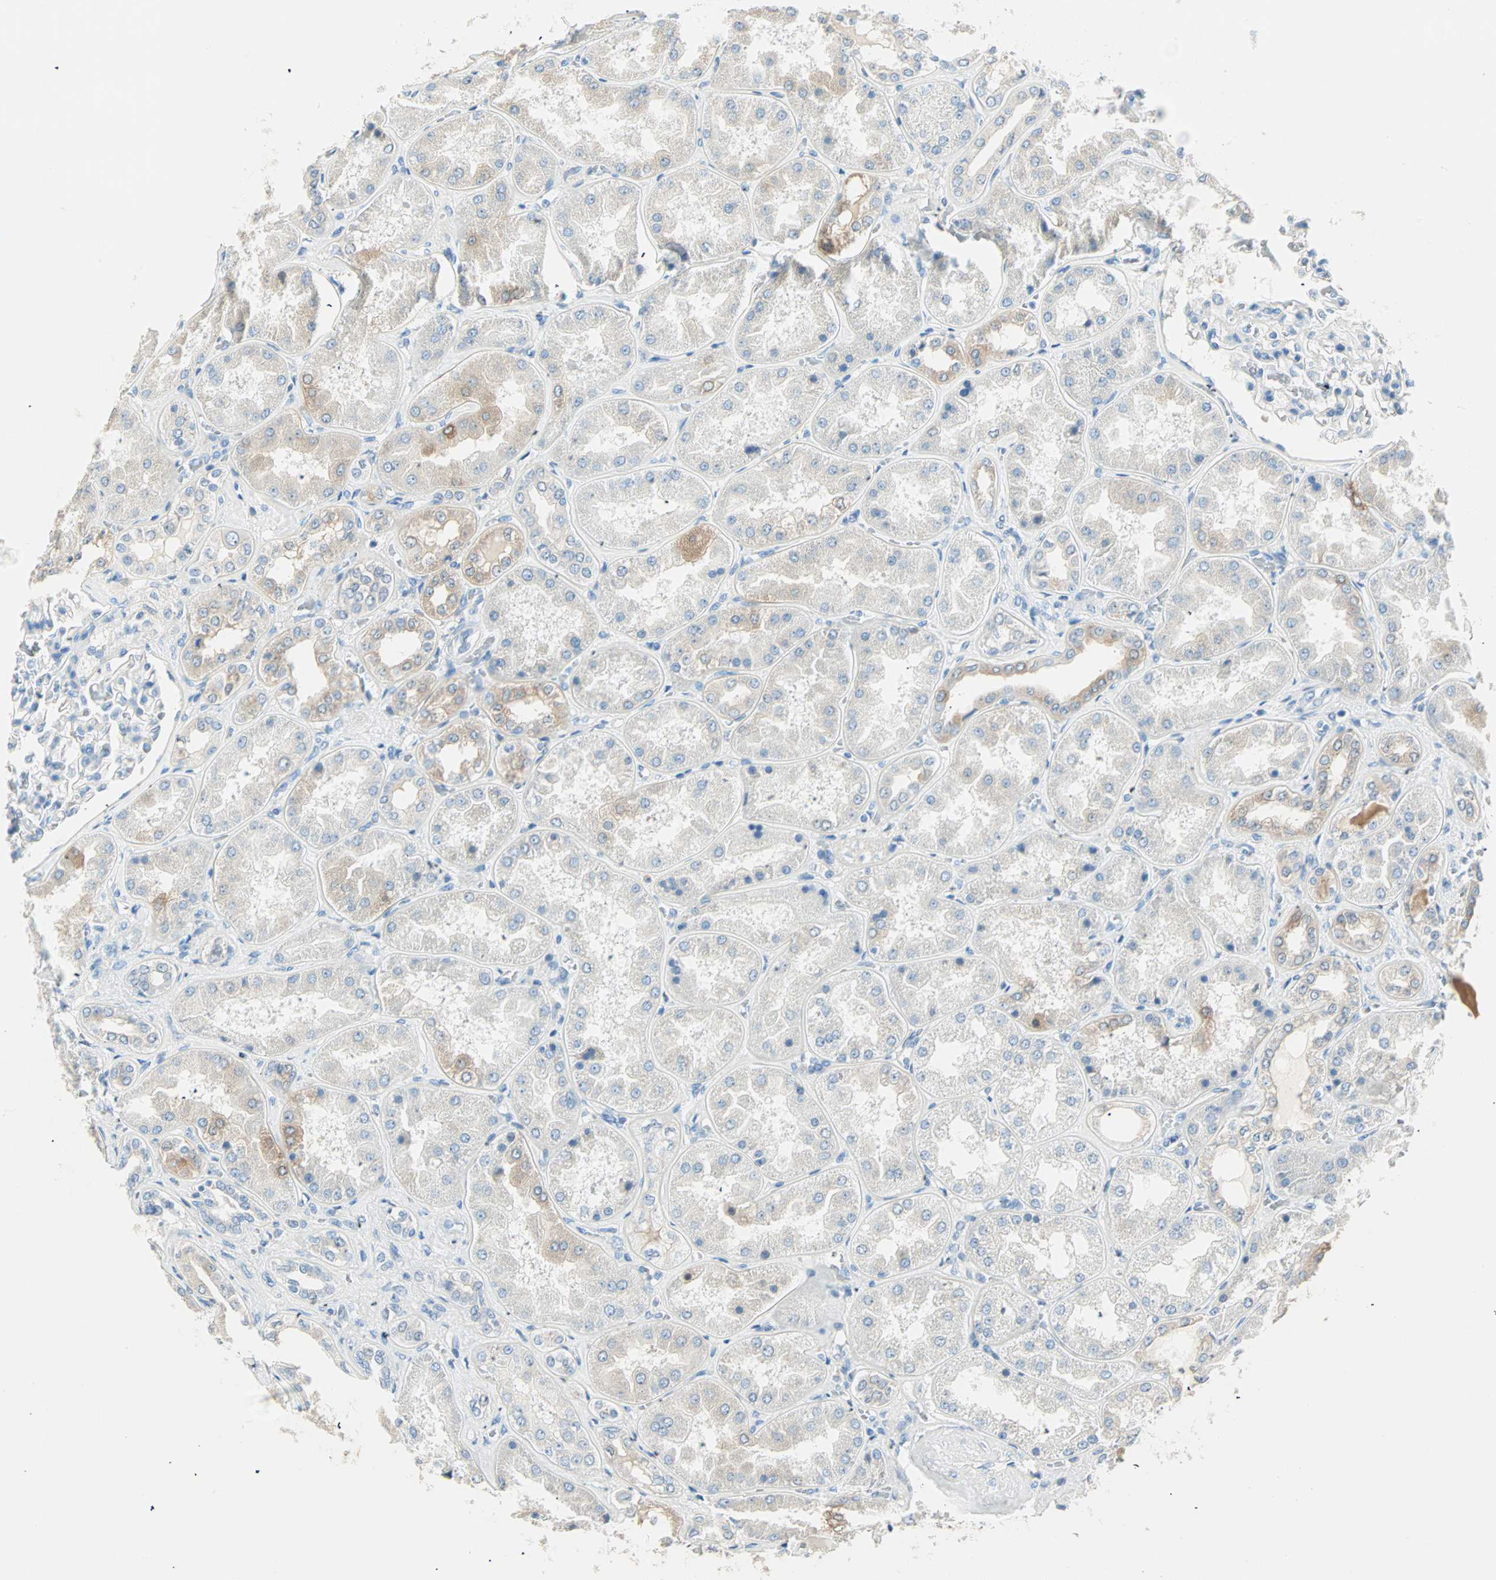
{"staining": {"intensity": "negative", "quantity": "none", "location": "none"}, "tissue": "kidney", "cell_type": "Cells in glomeruli", "image_type": "normal", "snomed": [{"axis": "morphology", "description": "Normal tissue, NOS"}, {"axis": "topography", "description": "Kidney"}], "caption": "Immunohistochemistry photomicrograph of benign kidney stained for a protein (brown), which reveals no positivity in cells in glomeruli.", "gene": "ATF6", "patient": {"sex": "female", "age": 56}}